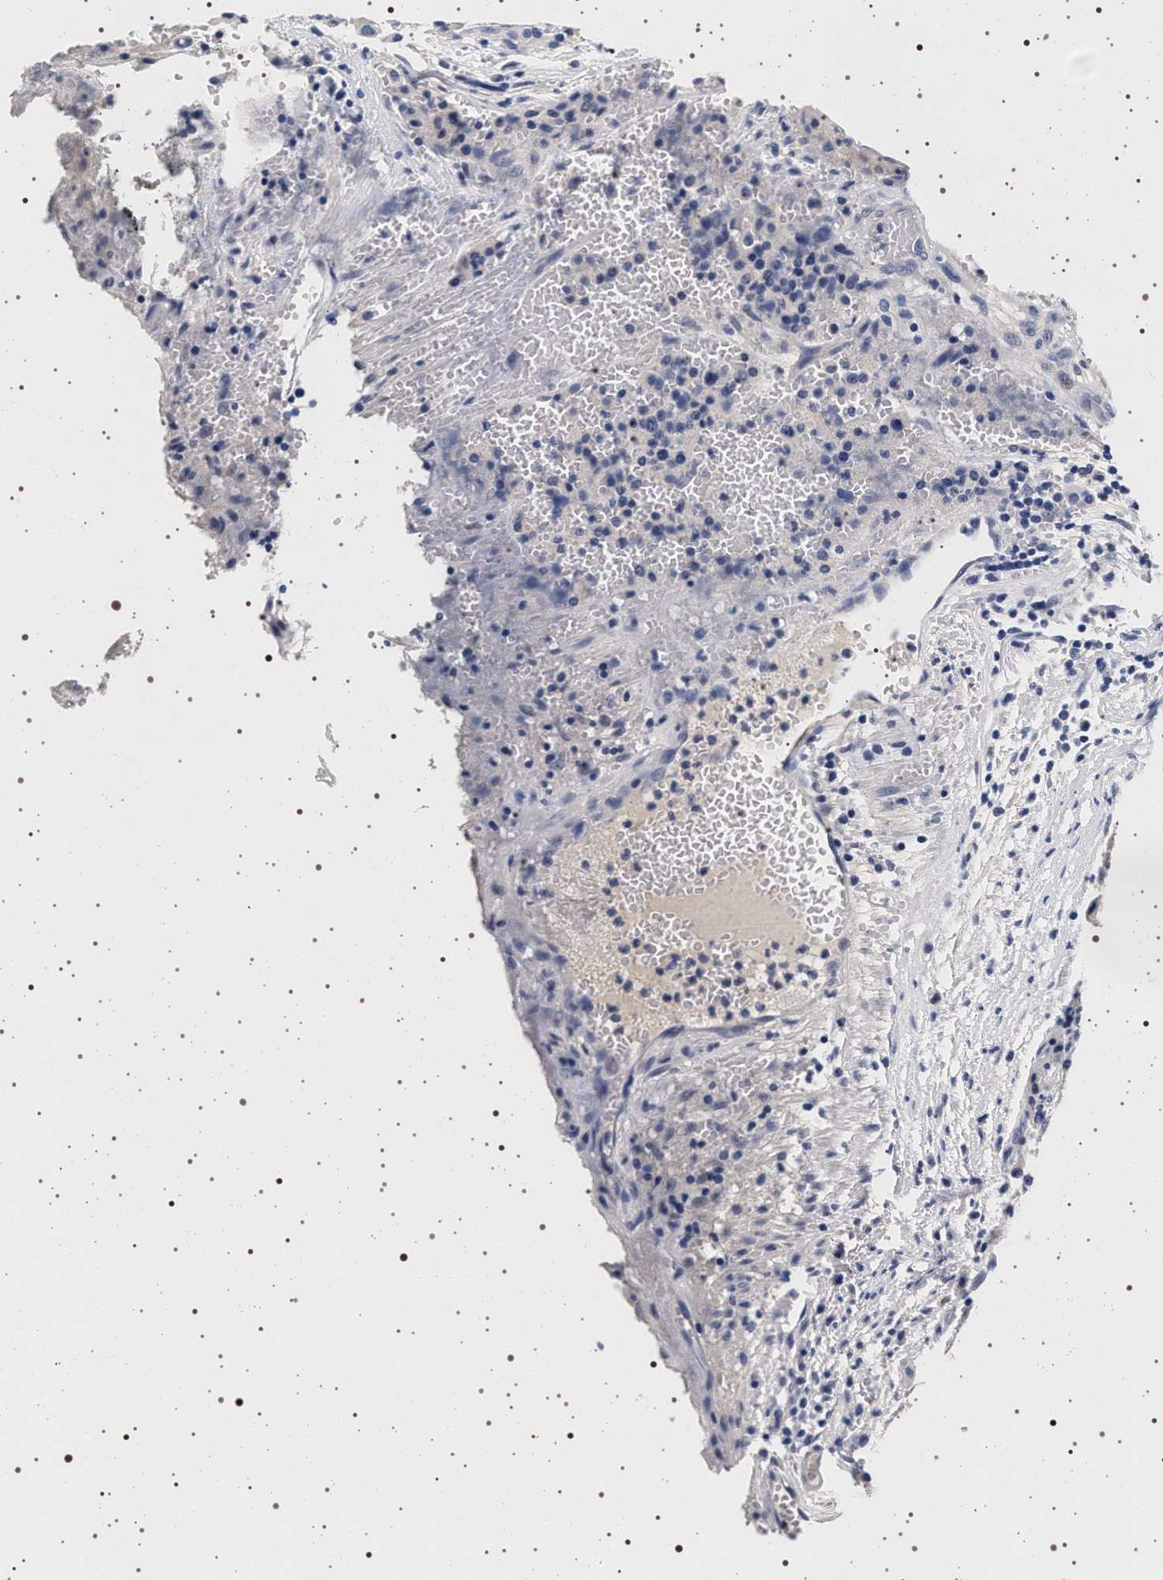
{"staining": {"intensity": "negative", "quantity": "none", "location": "none"}, "tissue": "carcinoid", "cell_type": "Tumor cells", "image_type": "cancer", "snomed": [{"axis": "morphology", "description": "Carcinoid, malignant, NOS"}, {"axis": "topography", "description": "Lung"}], "caption": "Immunohistochemistry (IHC) photomicrograph of neoplastic tissue: human carcinoid stained with DAB demonstrates no significant protein expression in tumor cells.", "gene": "MAPK10", "patient": {"sex": "male", "age": 30}}